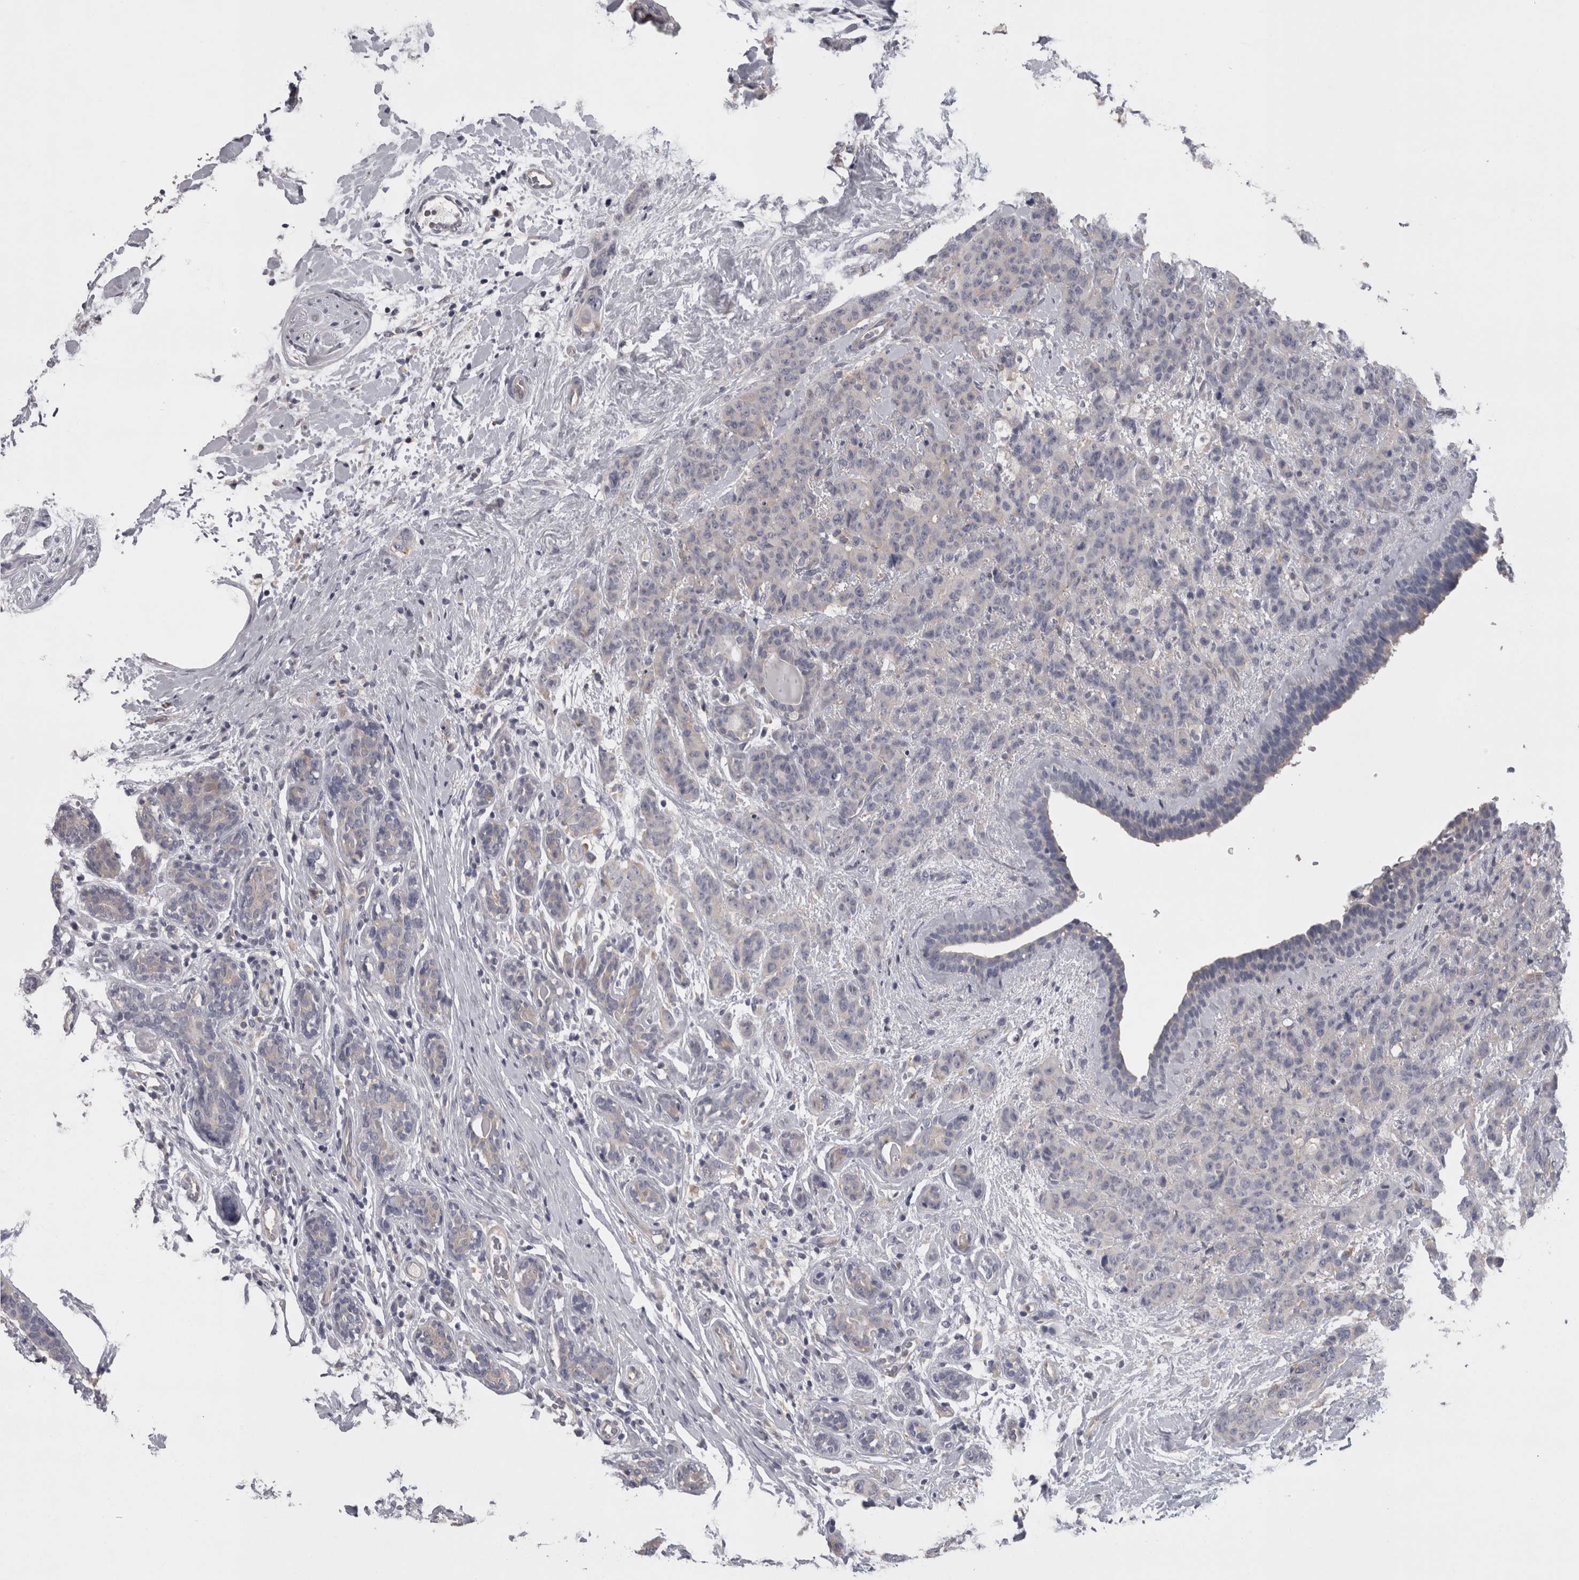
{"staining": {"intensity": "negative", "quantity": "none", "location": "none"}, "tissue": "breast cancer", "cell_type": "Tumor cells", "image_type": "cancer", "snomed": [{"axis": "morphology", "description": "Normal tissue, NOS"}, {"axis": "morphology", "description": "Duct carcinoma"}, {"axis": "topography", "description": "Breast"}], "caption": "Tumor cells are negative for brown protein staining in breast intraductal carcinoma.", "gene": "LYZL6", "patient": {"sex": "female", "age": 40}}